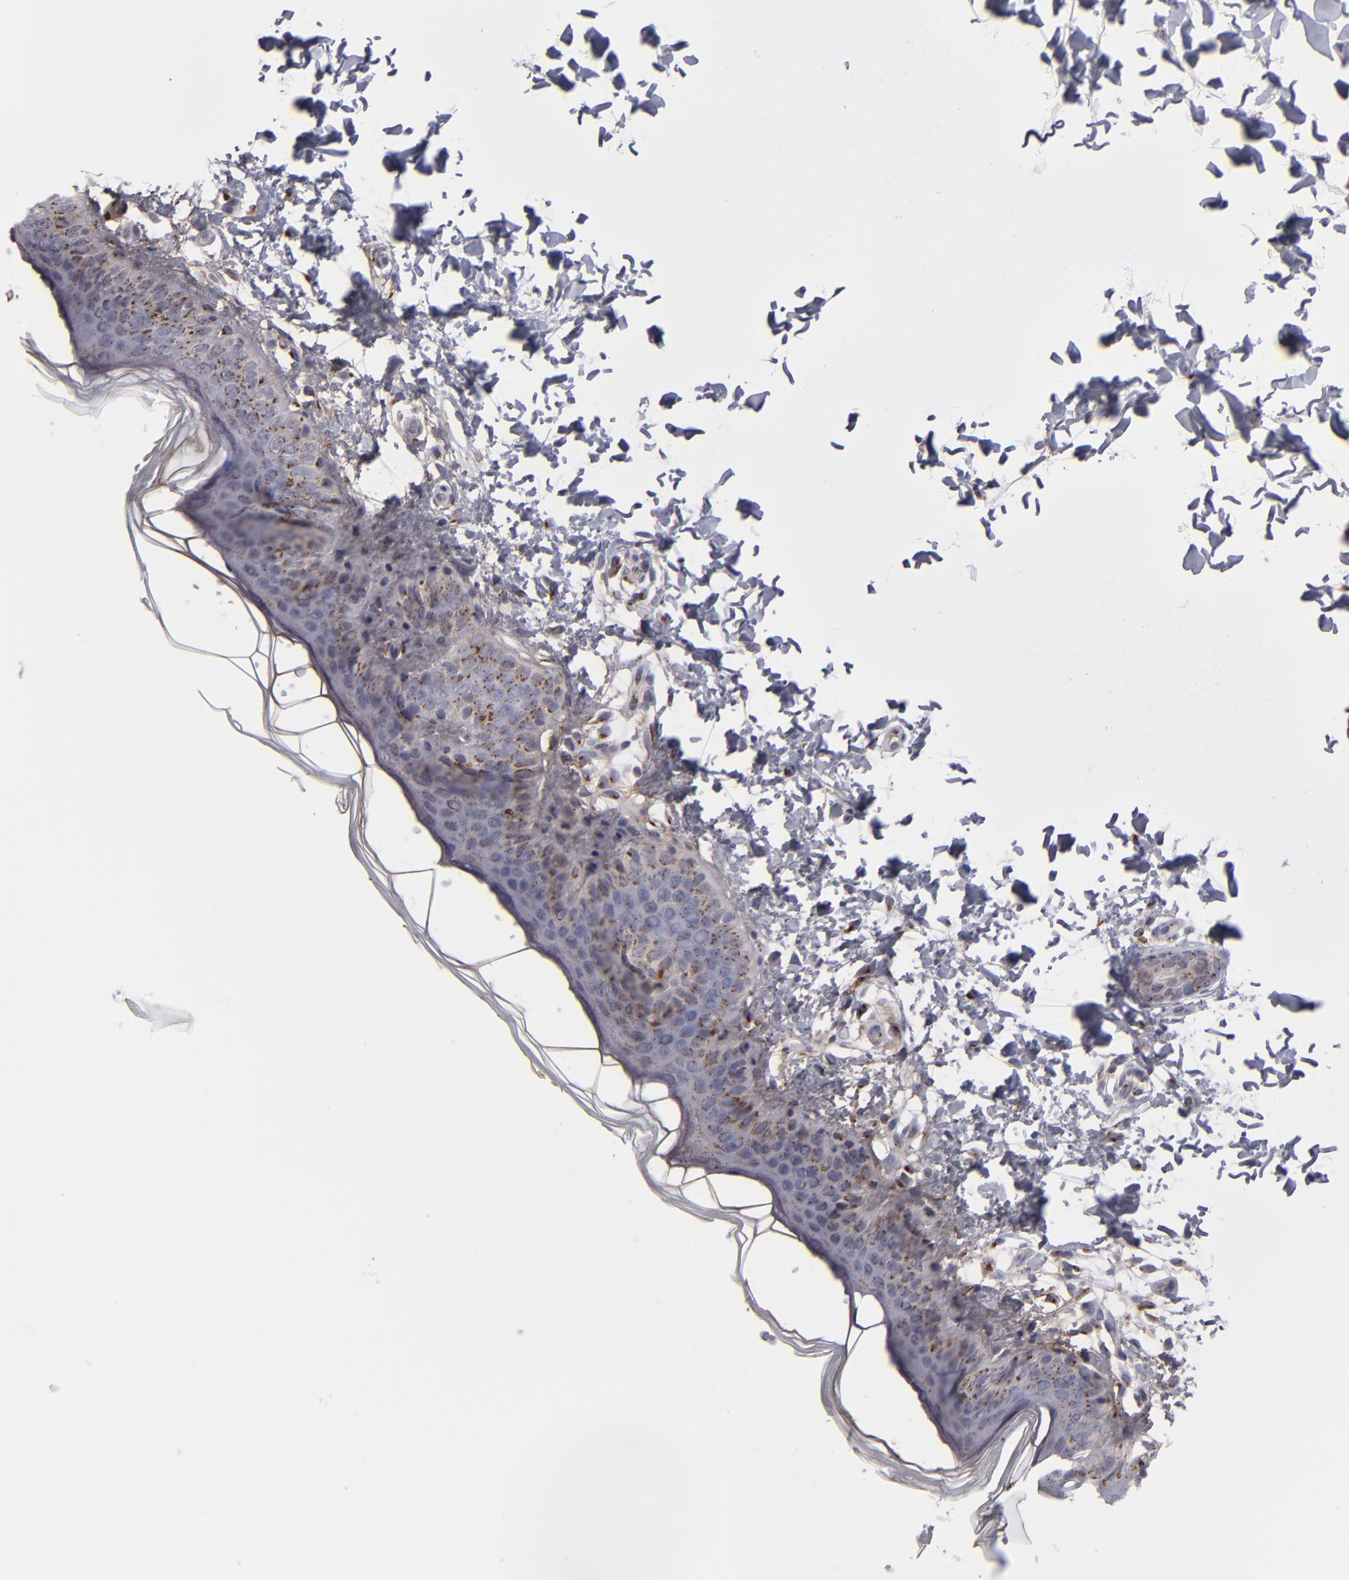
{"staining": {"intensity": "moderate", "quantity": ">75%", "location": "cytoplasmic/membranous"}, "tissue": "skin", "cell_type": "Fibroblasts", "image_type": "normal", "snomed": [{"axis": "morphology", "description": "Normal tissue, NOS"}, {"axis": "topography", "description": "Skin"}], "caption": "Skin stained with DAB IHC reveals medium levels of moderate cytoplasmic/membranous positivity in about >75% of fibroblasts. (DAB IHC, brown staining for protein, blue staining for nuclei).", "gene": "IL12A", "patient": {"sex": "female", "age": 4}}